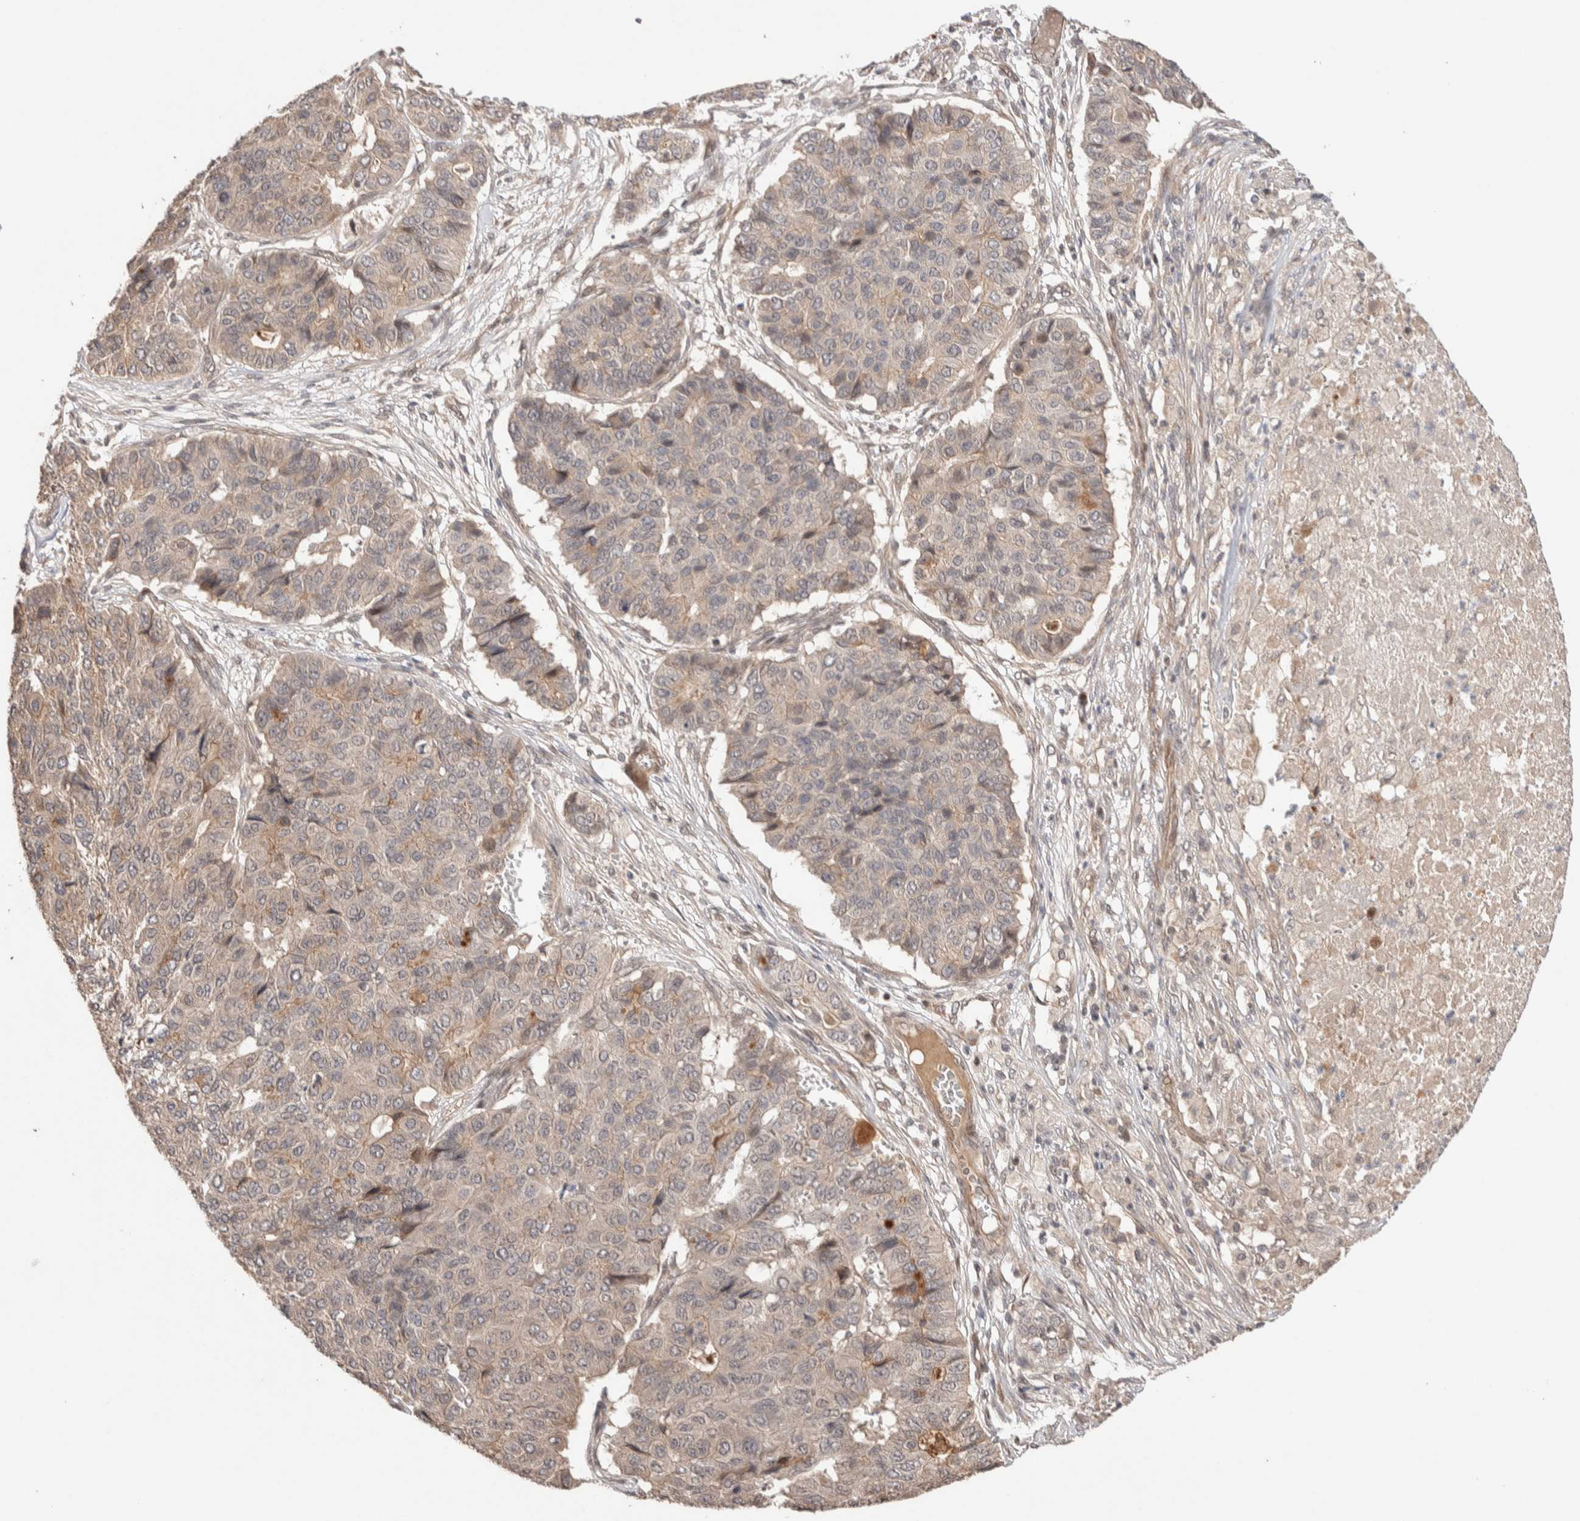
{"staining": {"intensity": "weak", "quantity": "<25%", "location": "cytoplasmic/membranous"}, "tissue": "pancreatic cancer", "cell_type": "Tumor cells", "image_type": "cancer", "snomed": [{"axis": "morphology", "description": "Adenocarcinoma, NOS"}, {"axis": "topography", "description": "Pancreas"}], "caption": "The photomicrograph exhibits no significant staining in tumor cells of pancreatic adenocarcinoma. Nuclei are stained in blue.", "gene": "PRDM15", "patient": {"sex": "male", "age": 50}}